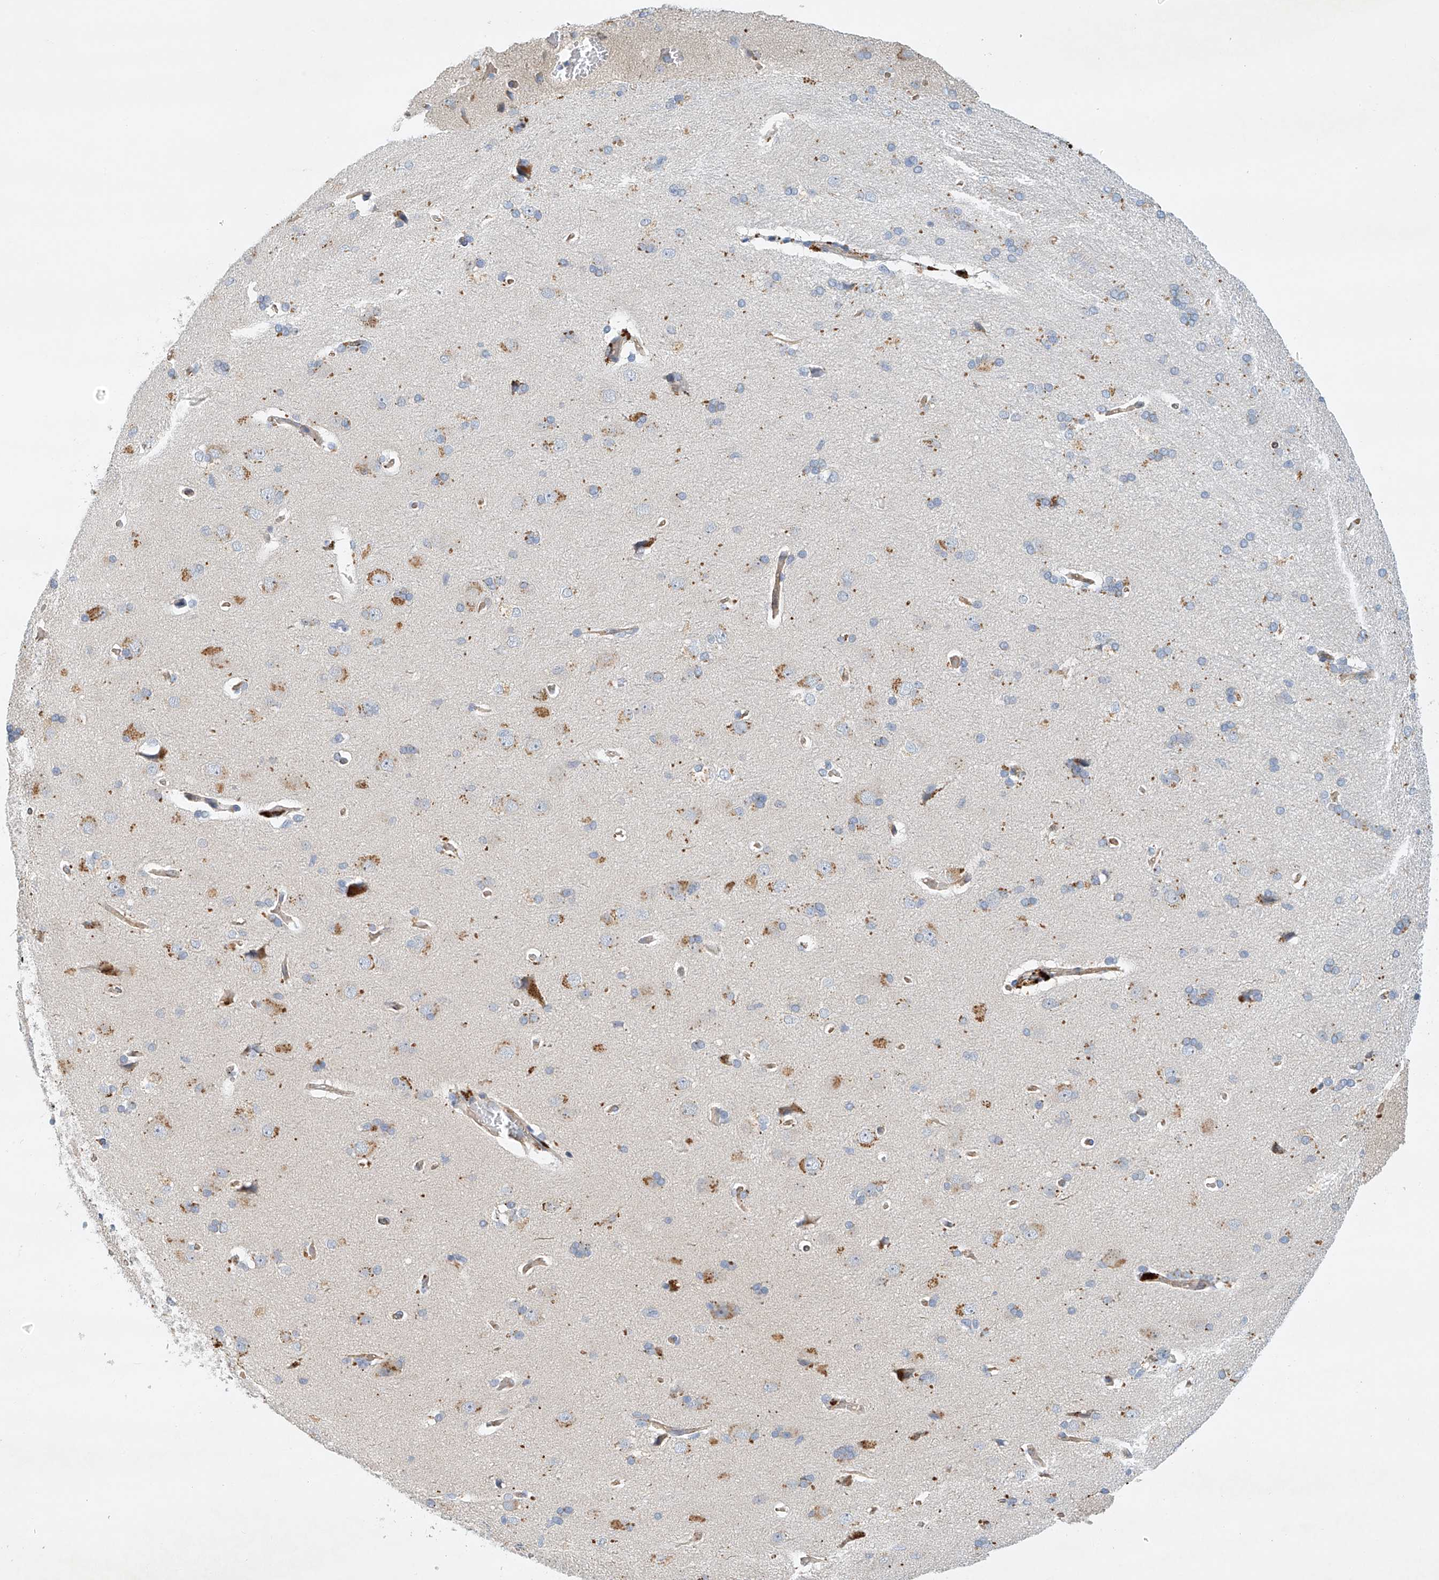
{"staining": {"intensity": "weak", "quantity": "25%-75%", "location": "cytoplasmic/membranous"}, "tissue": "cerebral cortex", "cell_type": "Endothelial cells", "image_type": "normal", "snomed": [{"axis": "morphology", "description": "Normal tissue, NOS"}, {"axis": "topography", "description": "Cerebral cortex"}], "caption": "This is a photomicrograph of immunohistochemistry (IHC) staining of normal cerebral cortex, which shows weak expression in the cytoplasmic/membranous of endothelial cells.", "gene": "ENSG00000266202", "patient": {"sex": "male", "age": 62}}